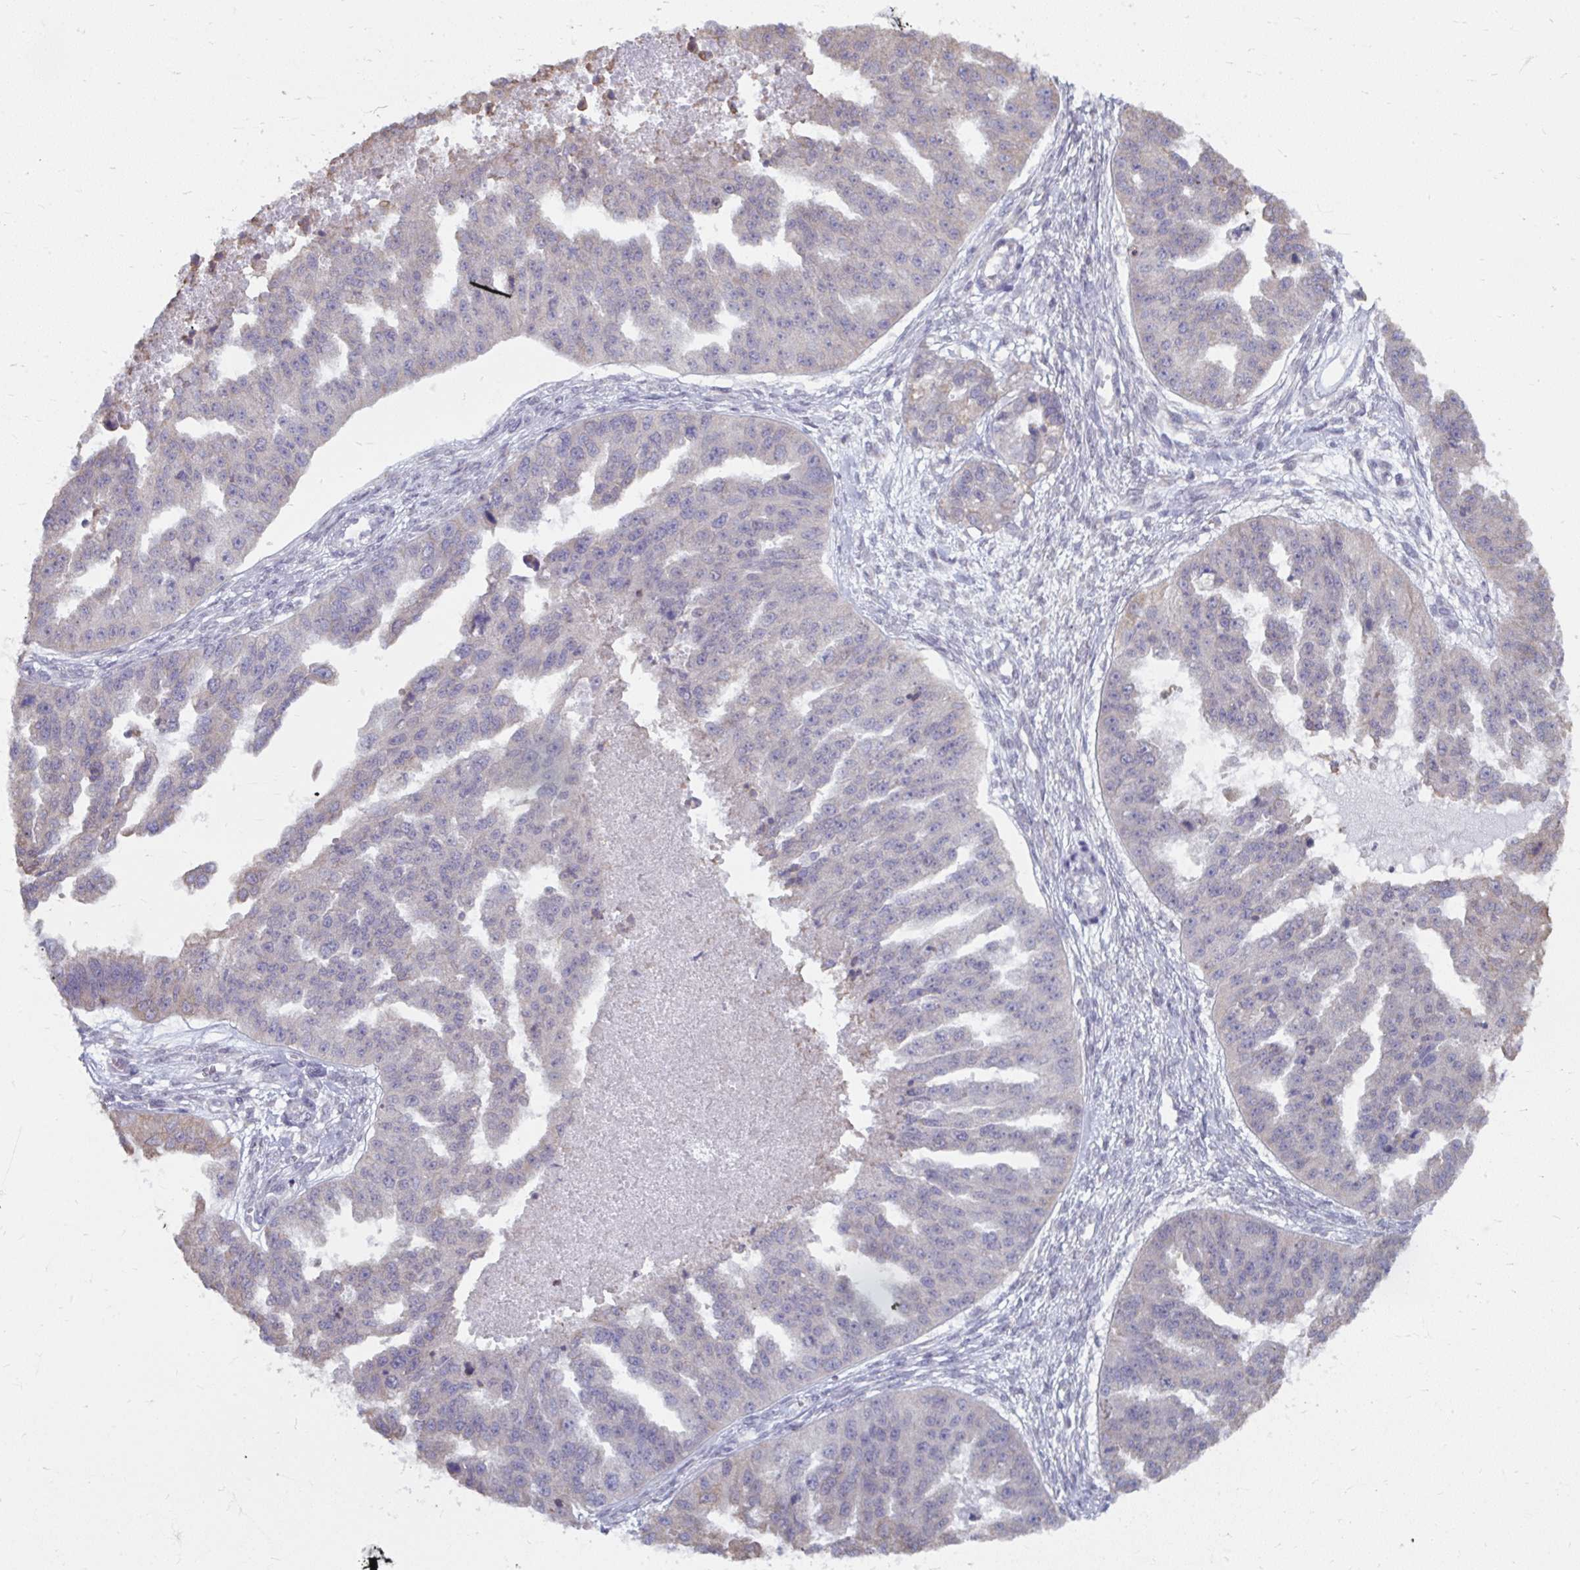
{"staining": {"intensity": "negative", "quantity": "none", "location": "none"}, "tissue": "ovarian cancer", "cell_type": "Tumor cells", "image_type": "cancer", "snomed": [{"axis": "morphology", "description": "Cystadenocarcinoma, serous, NOS"}, {"axis": "topography", "description": "Ovary"}], "caption": "Immunohistochemistry image of human serous cystadenocarcinoma (ovarian) stained for a protein (brown), which shows no staining in tumor cells.", "gene": "NMNAT1", "patient": {"sex": "female", "age": 58}}